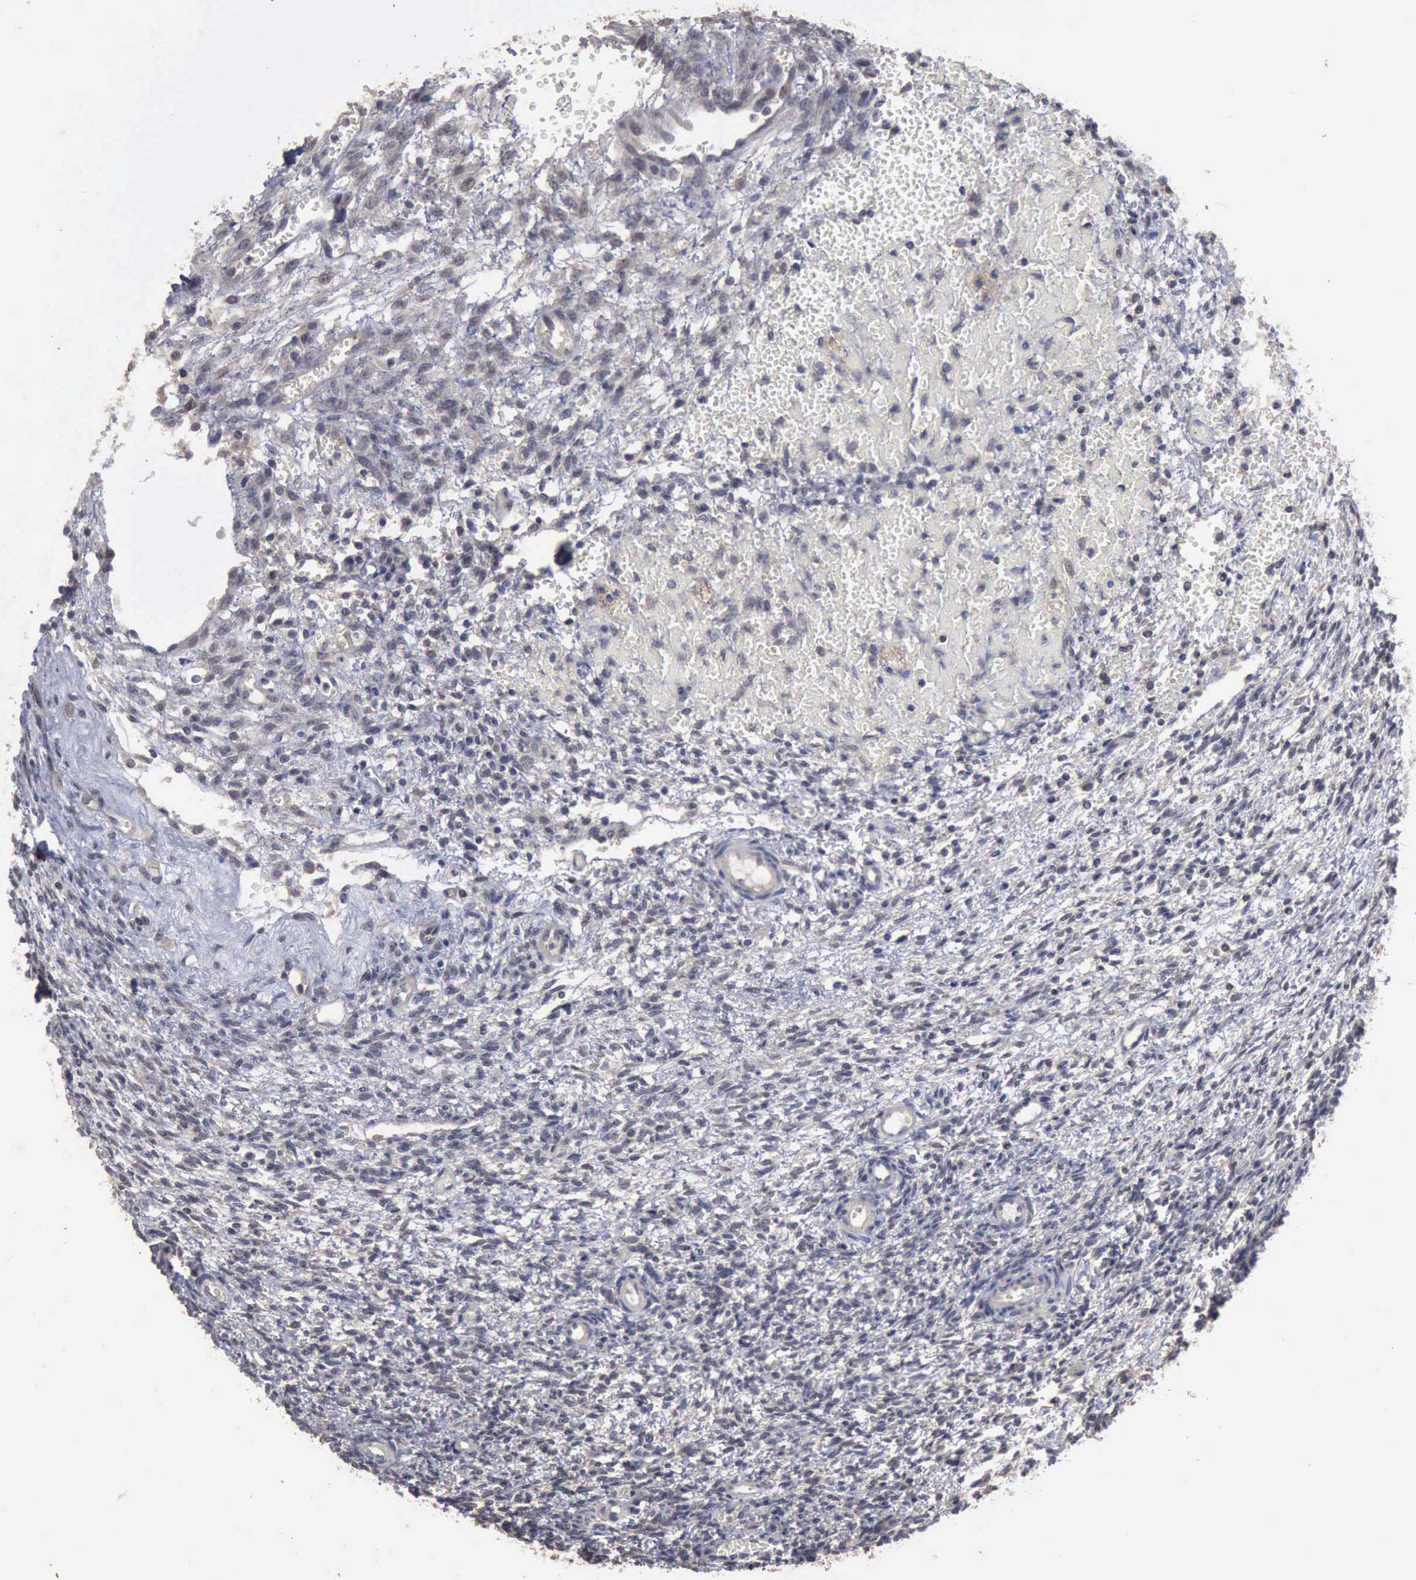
{"staining": {"intensity": "negative", "quantity": "none", "location": "none"}, "tissue": "ovary", "cell_type": "Follicle cells", "image_type": "normal", "snomed": [{"axis": "morphology", "description": "Normal tissue, NOS"}, {"axis": "topography", "description": "Ovary"}], "caption": "Micrograph shows no protein positivity in follicle cells of unremarkable ovary.", "gene": "CRKL", "patient": {"sex": "female", "age": 39}}